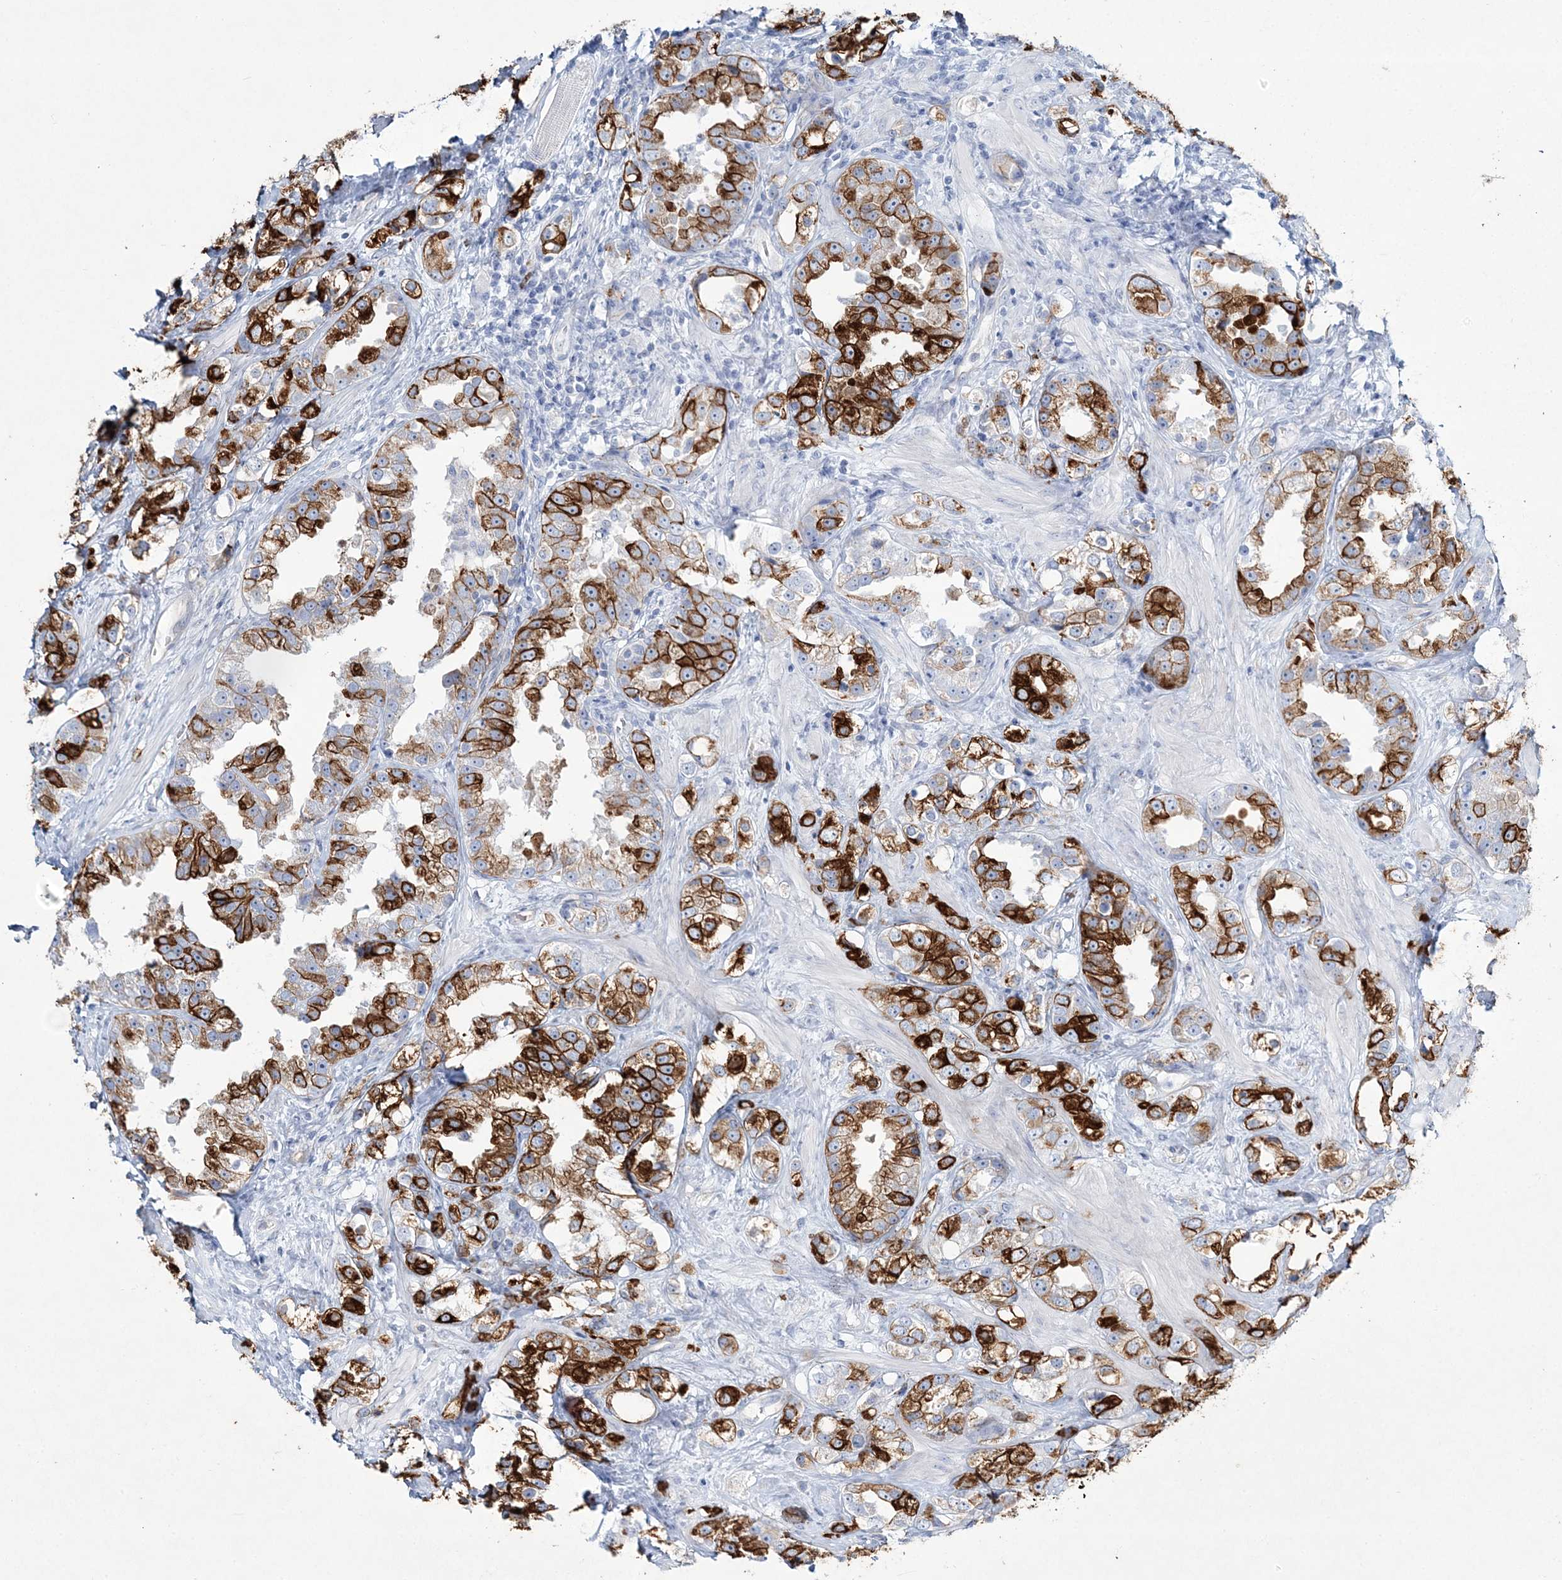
{"staining": {"intensity": "strong", "quantity": ">75%", "location": "cytoplasmic/membranous"}, "tissue": "prostate cancer", "cell_type": "Tumor cells", "image_type": "cancer", "snomed": [{"axis": "morphology", "description": "Adenocarcinoma, NOS"}, {"axis": "topography", "description": "Prostate"}], "caption": "Adenocarcinoma (prostate) stained with a brown dye shows strong cytoplasmic/membranous positive positivity in about >75% of tumor cells.", "gene": "ADGRL1", "patient": {"sex": "male", "age": 79}}